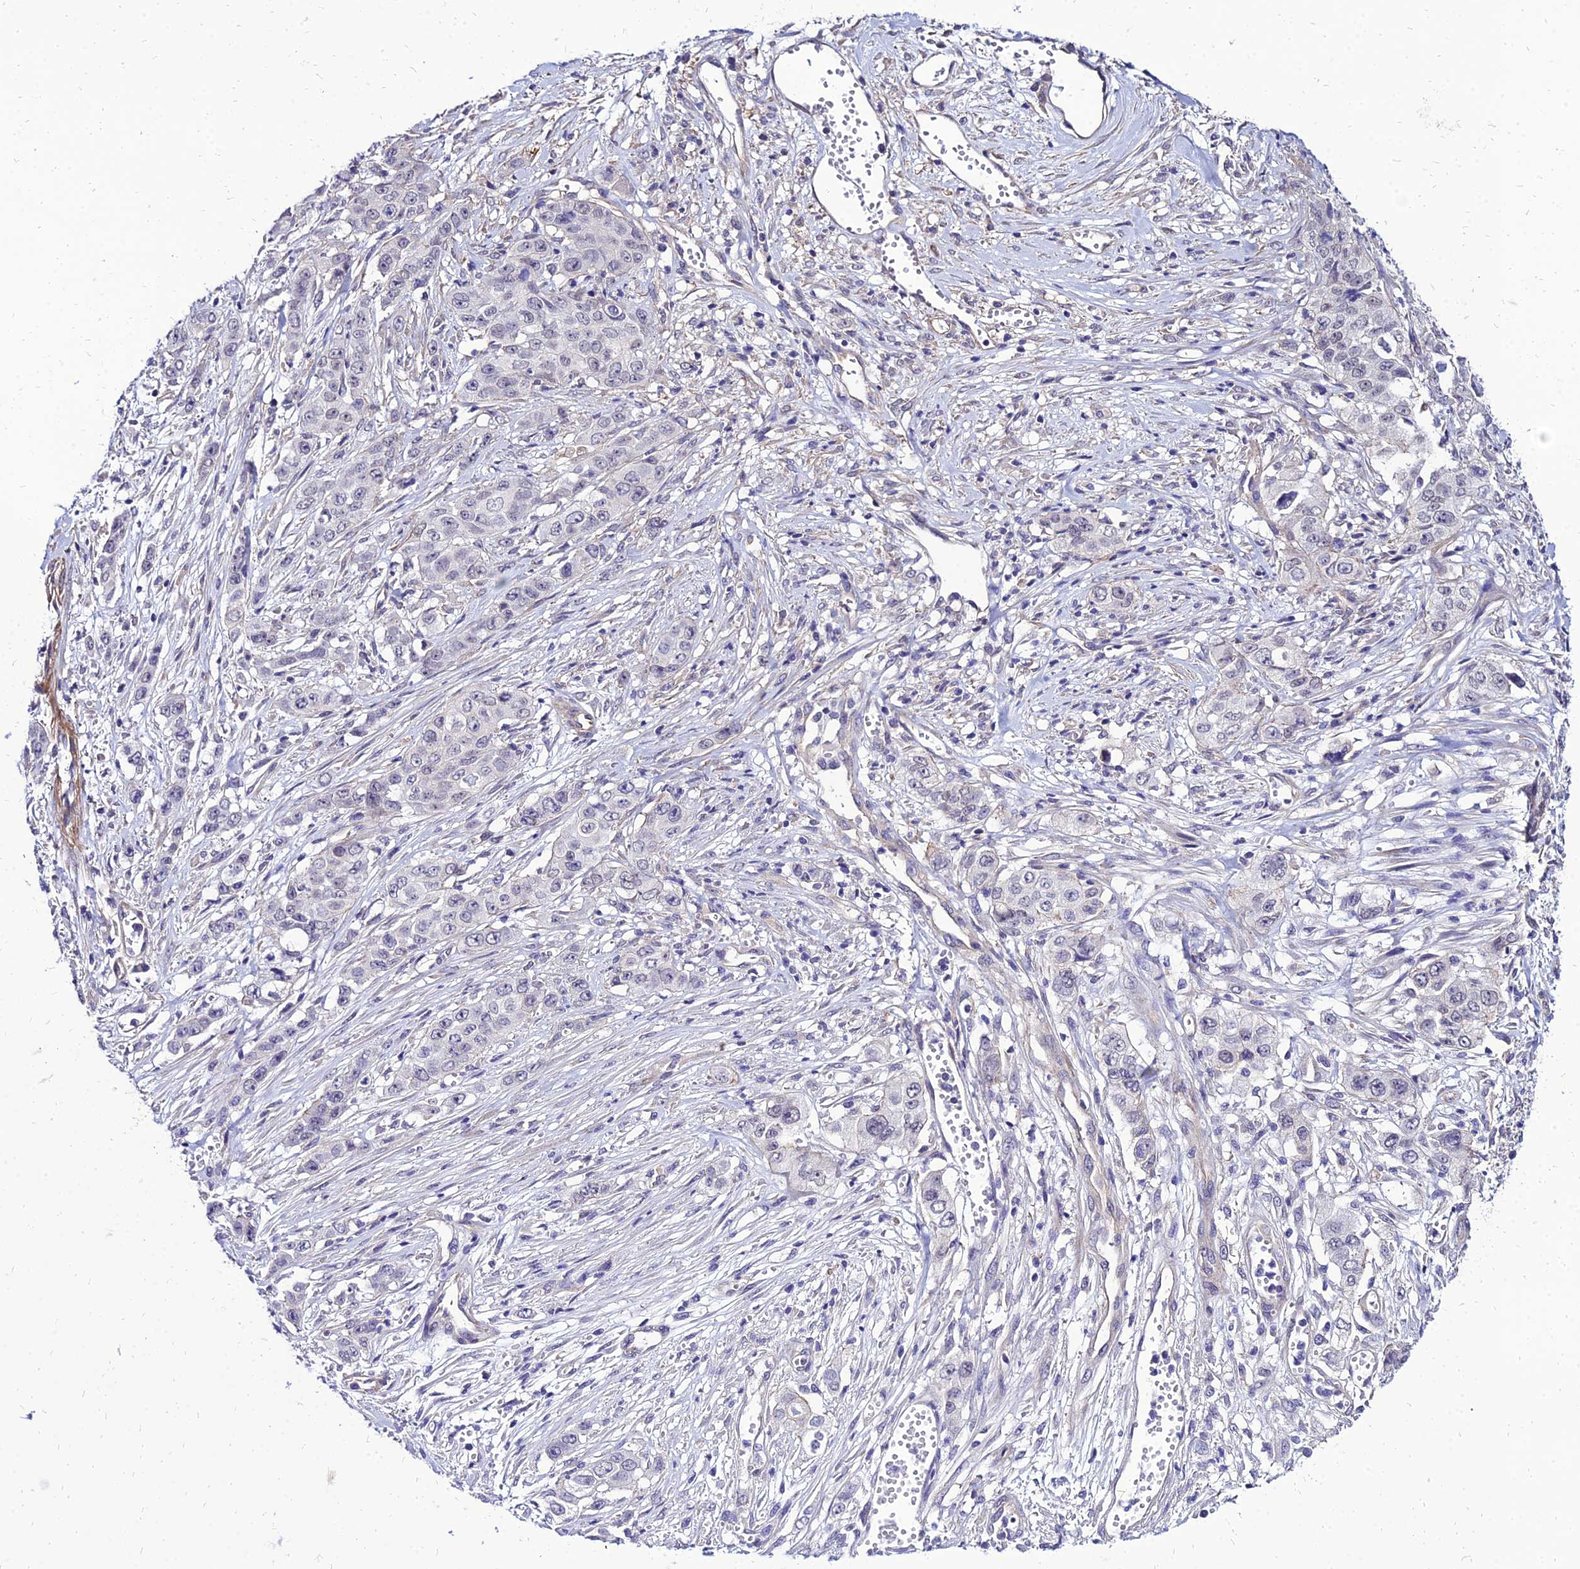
{"staining": {"intensity": "negative", "quantity": "none", "location": "none"}, "tissue": "stomach cancer", "cell_type": "Tumor cells", "image_type": "cancer", "snomed": [{"axis": "morphology", "description": "Adenocarcinoma, NOS"}, {"axis": "topography", "description": "Stomach, upper"}], "caption": "IHC histopathology image of neoplastic tissue: stomach adenocarcinoma stained with DAB (3,3'-diaminobenzidine) demonstrates no significant protein expression in tumor cells.", "gene": "YEATS2", "patient": {"sex": "male", "age": 62}}